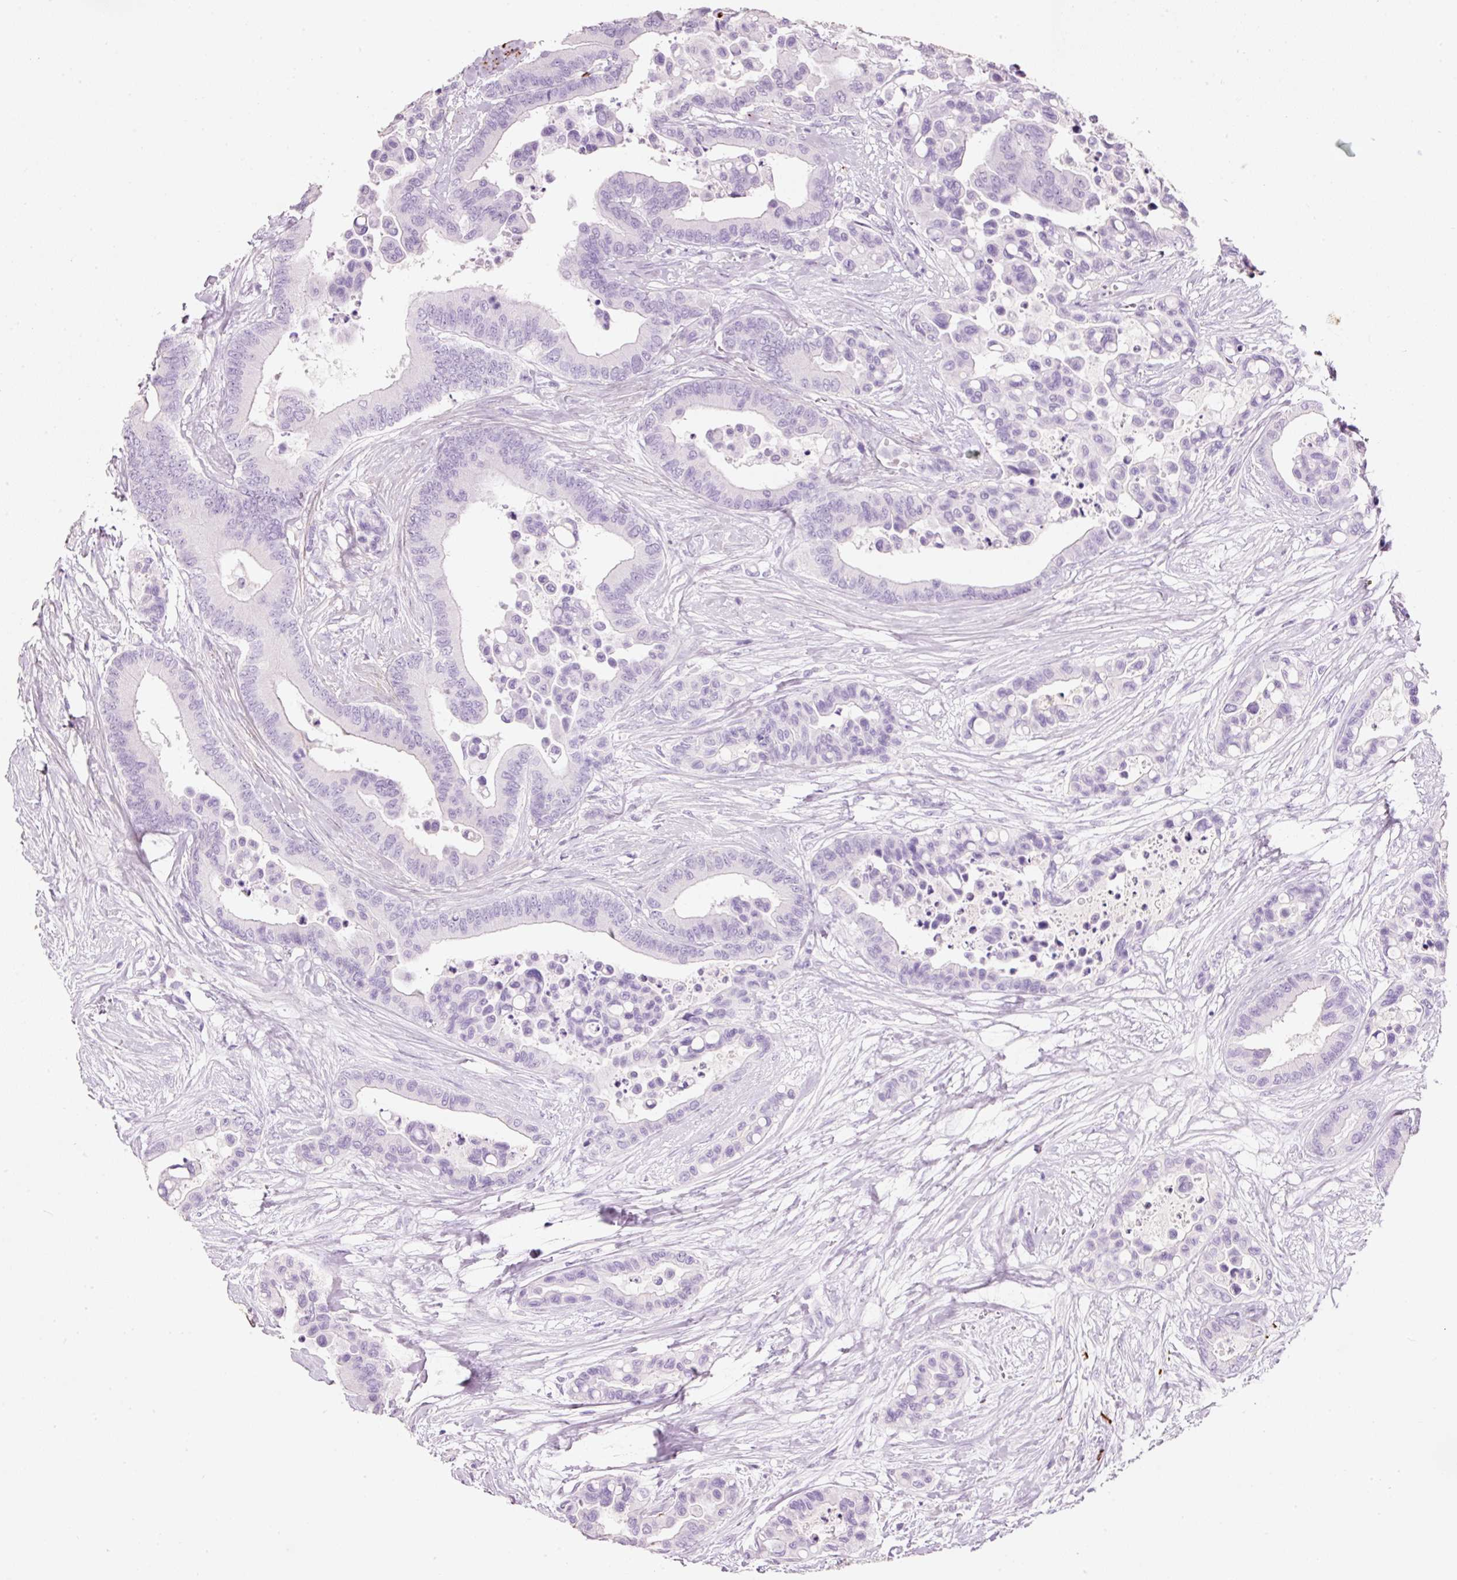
{"staining": {"intensity": "negative", "quantity": "none", "location": "none"}, "tissue": "colorectal cancer", "cell_type": "Tumor cells", "image_type": "cancer", "snomed": [{"axis": "morphology", "description": "Adenocarcinoma, NOS"}, {"axis": "topography", "description": "Colon"}], "caption": "A high-resolution histopathology image shows immunohistochemistry (IHC) staining of adenocarcinoma (colorectal), which demonstrates no significant staining in tumor cells.", "gene": "MFAP4", "patient": {"sex": "male", "age": 82}}